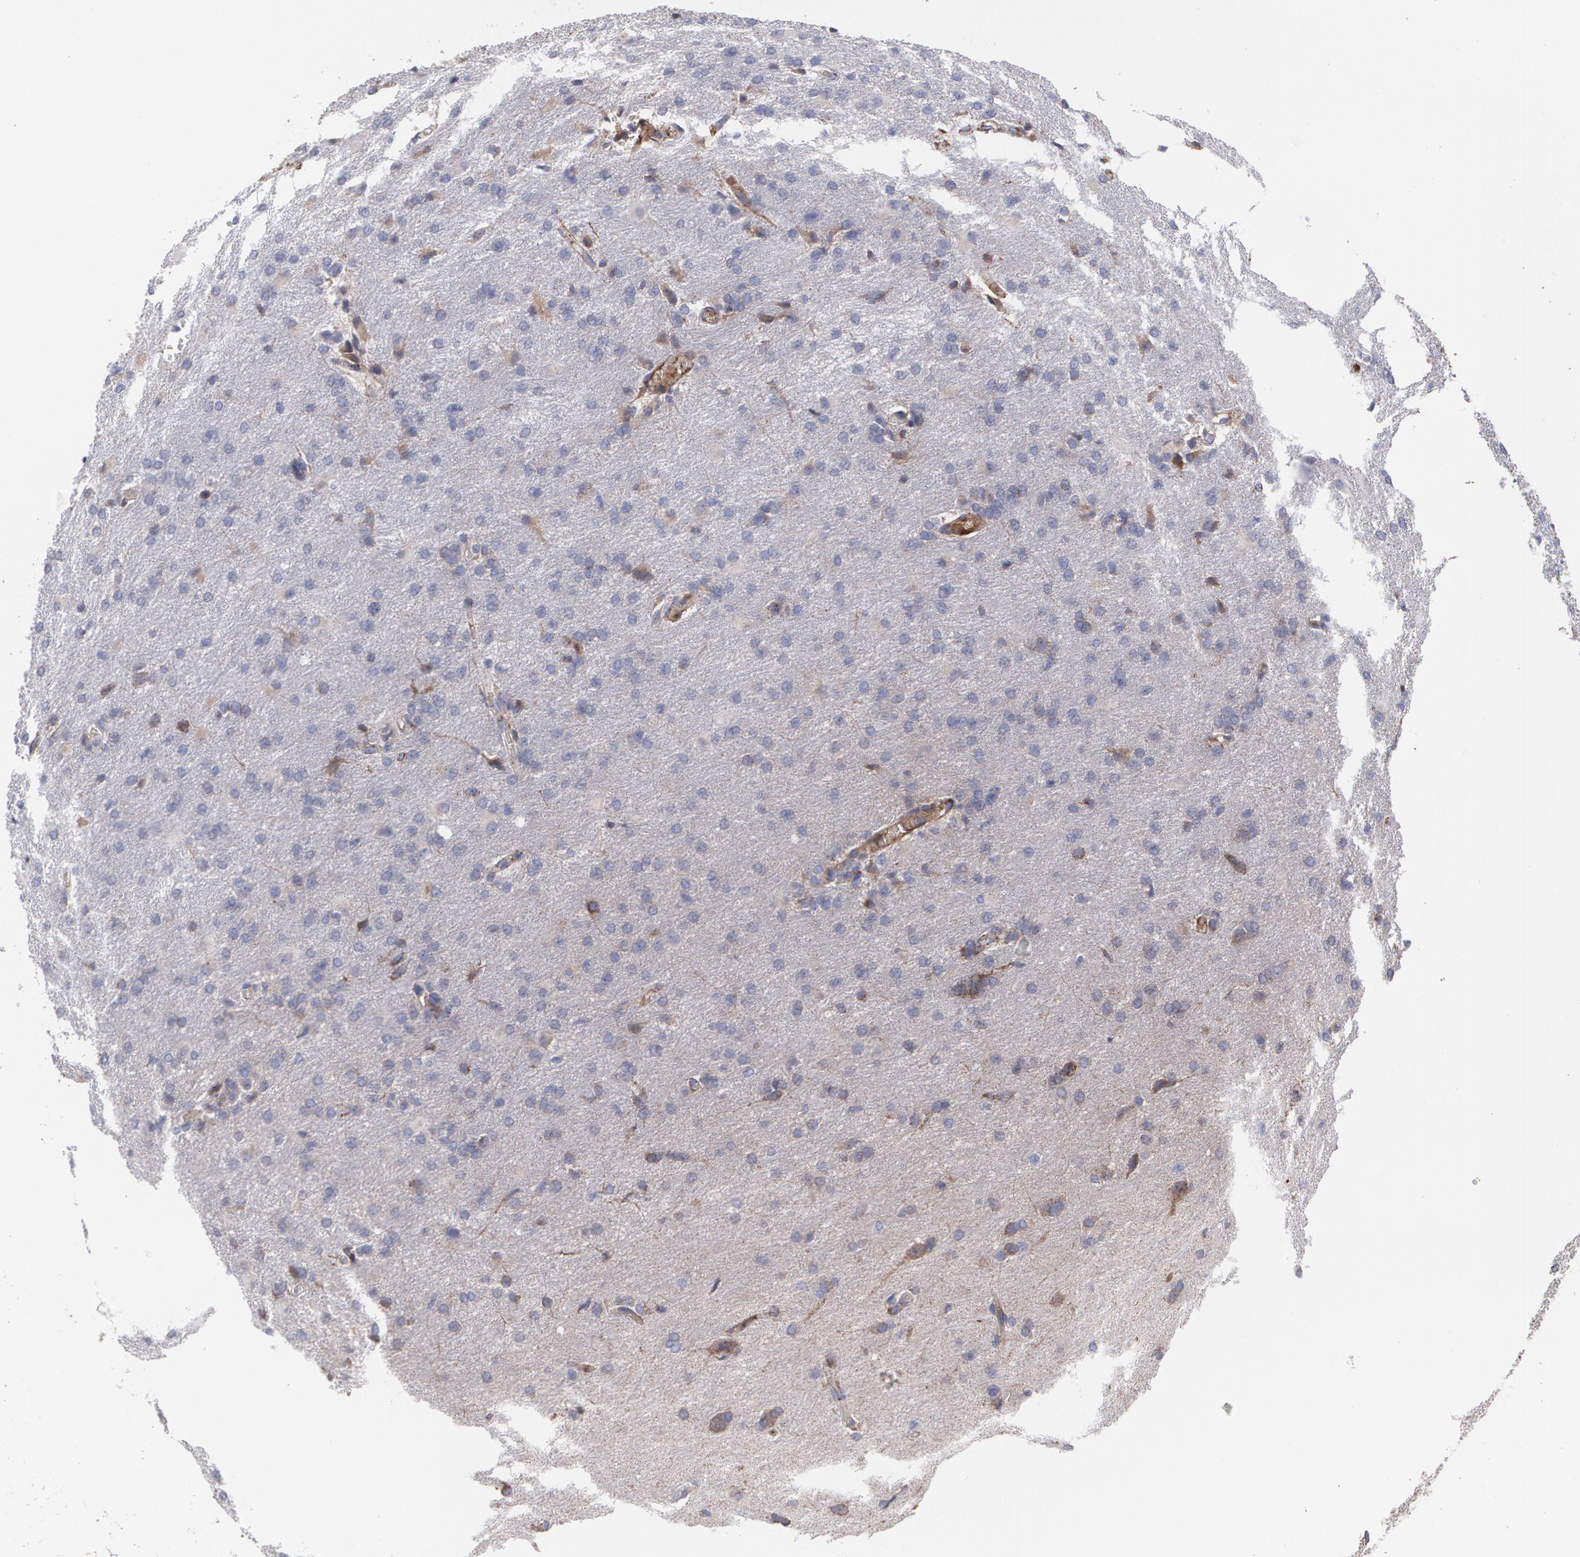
{"staining": {"intensity": "negative", "quantity": "none", "location": "none"}, "tissue": "glioma", "cell_type": "Tumor cells", "image_type": "cancer", "snomed": [{"axis": "morphology", "description": "Glioma, malignant, High grade"}, {"axis": "topography", "description": "Brain"}], "caption": "The histopathology image shows no significant staining in tumor cells of malignant high-grade glioma.", "gene": "FBLN1", "patient": {"sex": "male", "age": 68}}